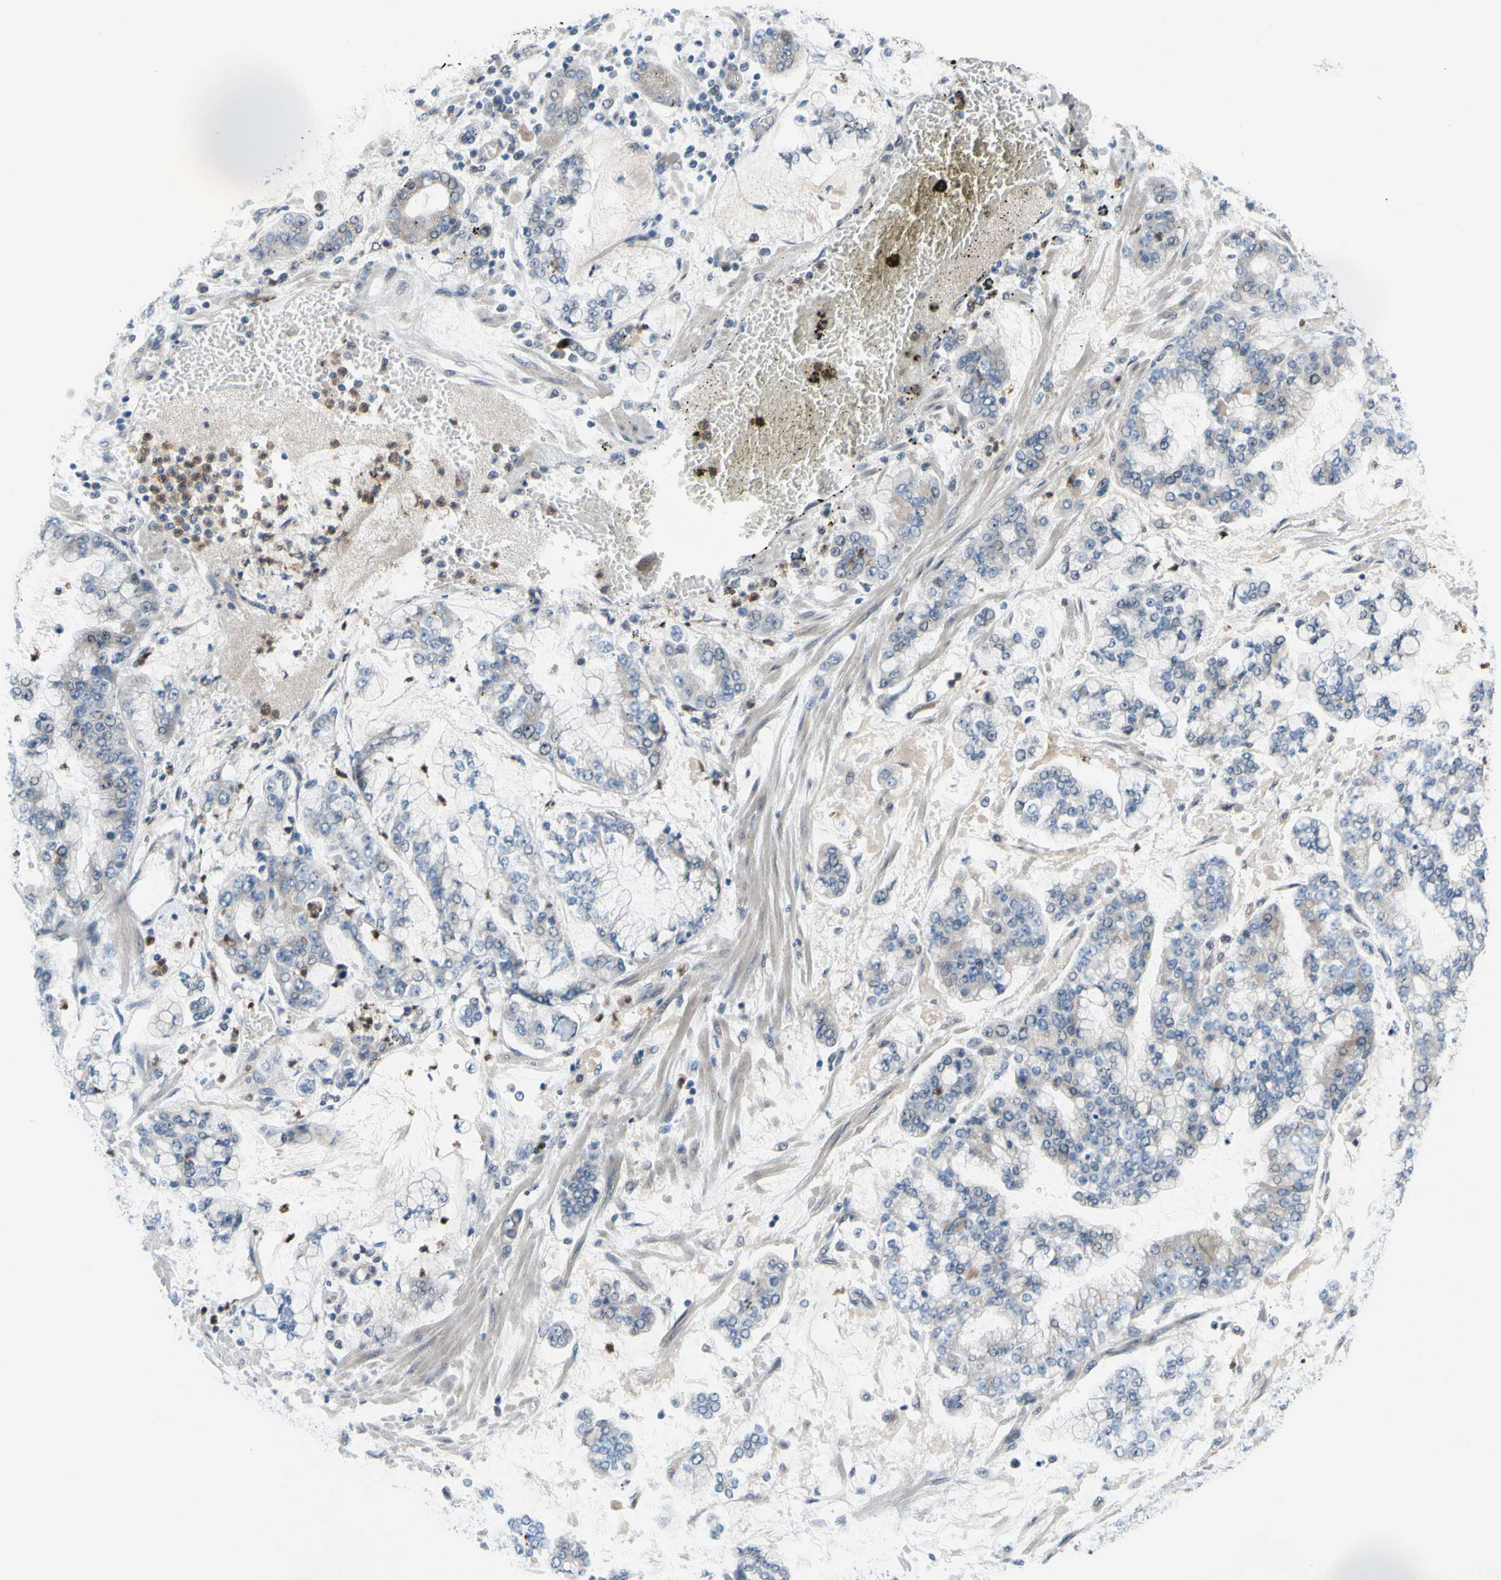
{"staining": {"intensity": "weak", "quantity": ">75%", "location": "cytoplasmic/membranous"}, "tissue": "stomach cancer", "cell_type": "Tumor cells", "image_type": "cancer", "snomed": [{"axis": "morphology", "description": "Normal tissue, NOS"}, {"axis": "morphology", "description": "Adenocarcinoma, NOS"}, {"axis": "topography", "description": "Stomach, upper"}, {"axis": "topography", "description": "Stomach"}], "caption": "A brown stain labels weak cytoplasmic/membranous positivity of a protein in stomach adenocarcinoma tumor cells.", "gene": "GRAMD2B", "patient": {"sex": "male", "age": 76}}